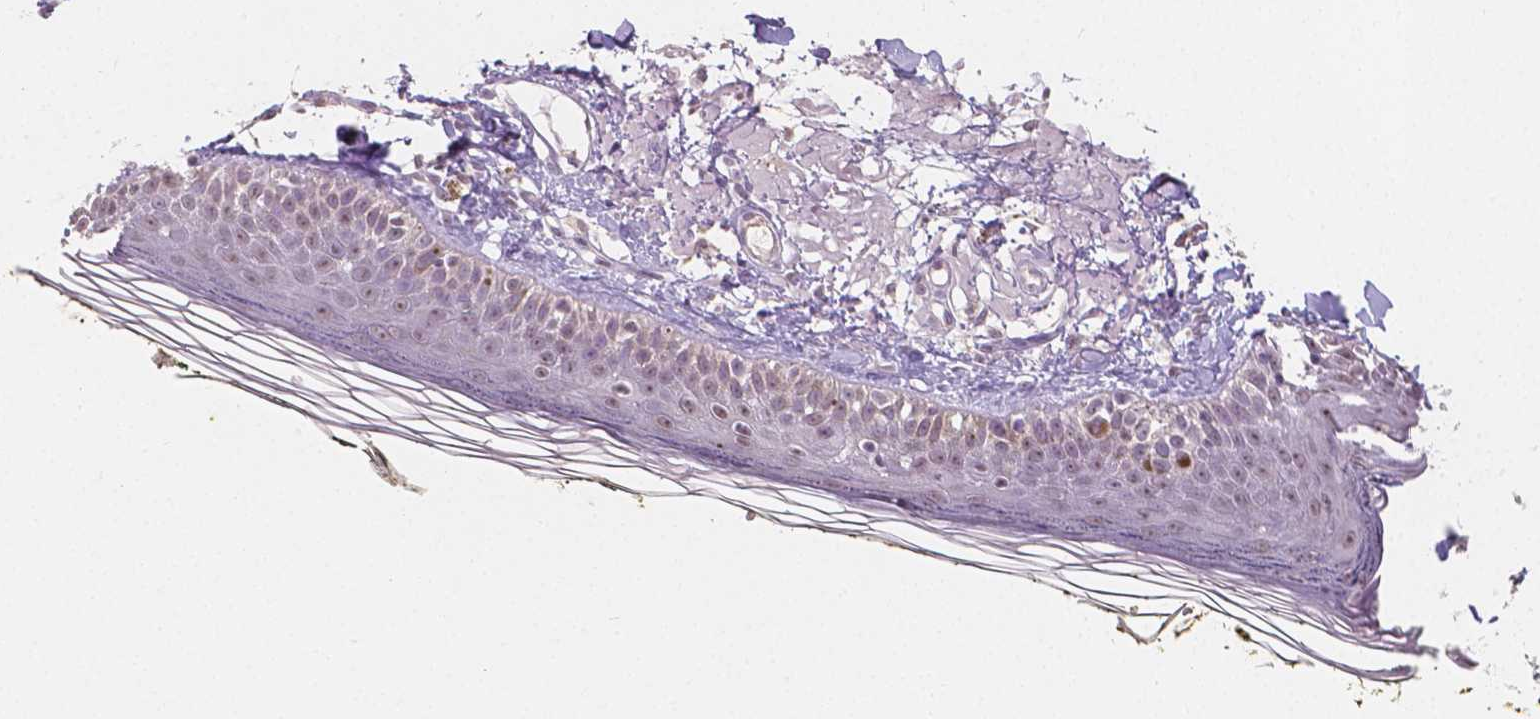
{"staining": {"intensity": "negative", "quantity": "none", "location": "none"}, "tissue": "skin", "cell_type": "Fibroblasts", "image_type": "normal", "snomed": [{"axis": "morphology", "description": "Normal tissue, NOS"}, {"axis": "topography", "description": "Skin"}], "caption": "An IHC histopathology image of unremarkable skin is shown. There is no staining in fibroblasts of skin. Nuclei are stained in blue.", "gene": "NOLC1", "patient": {"sex": "male", "age": 76}}